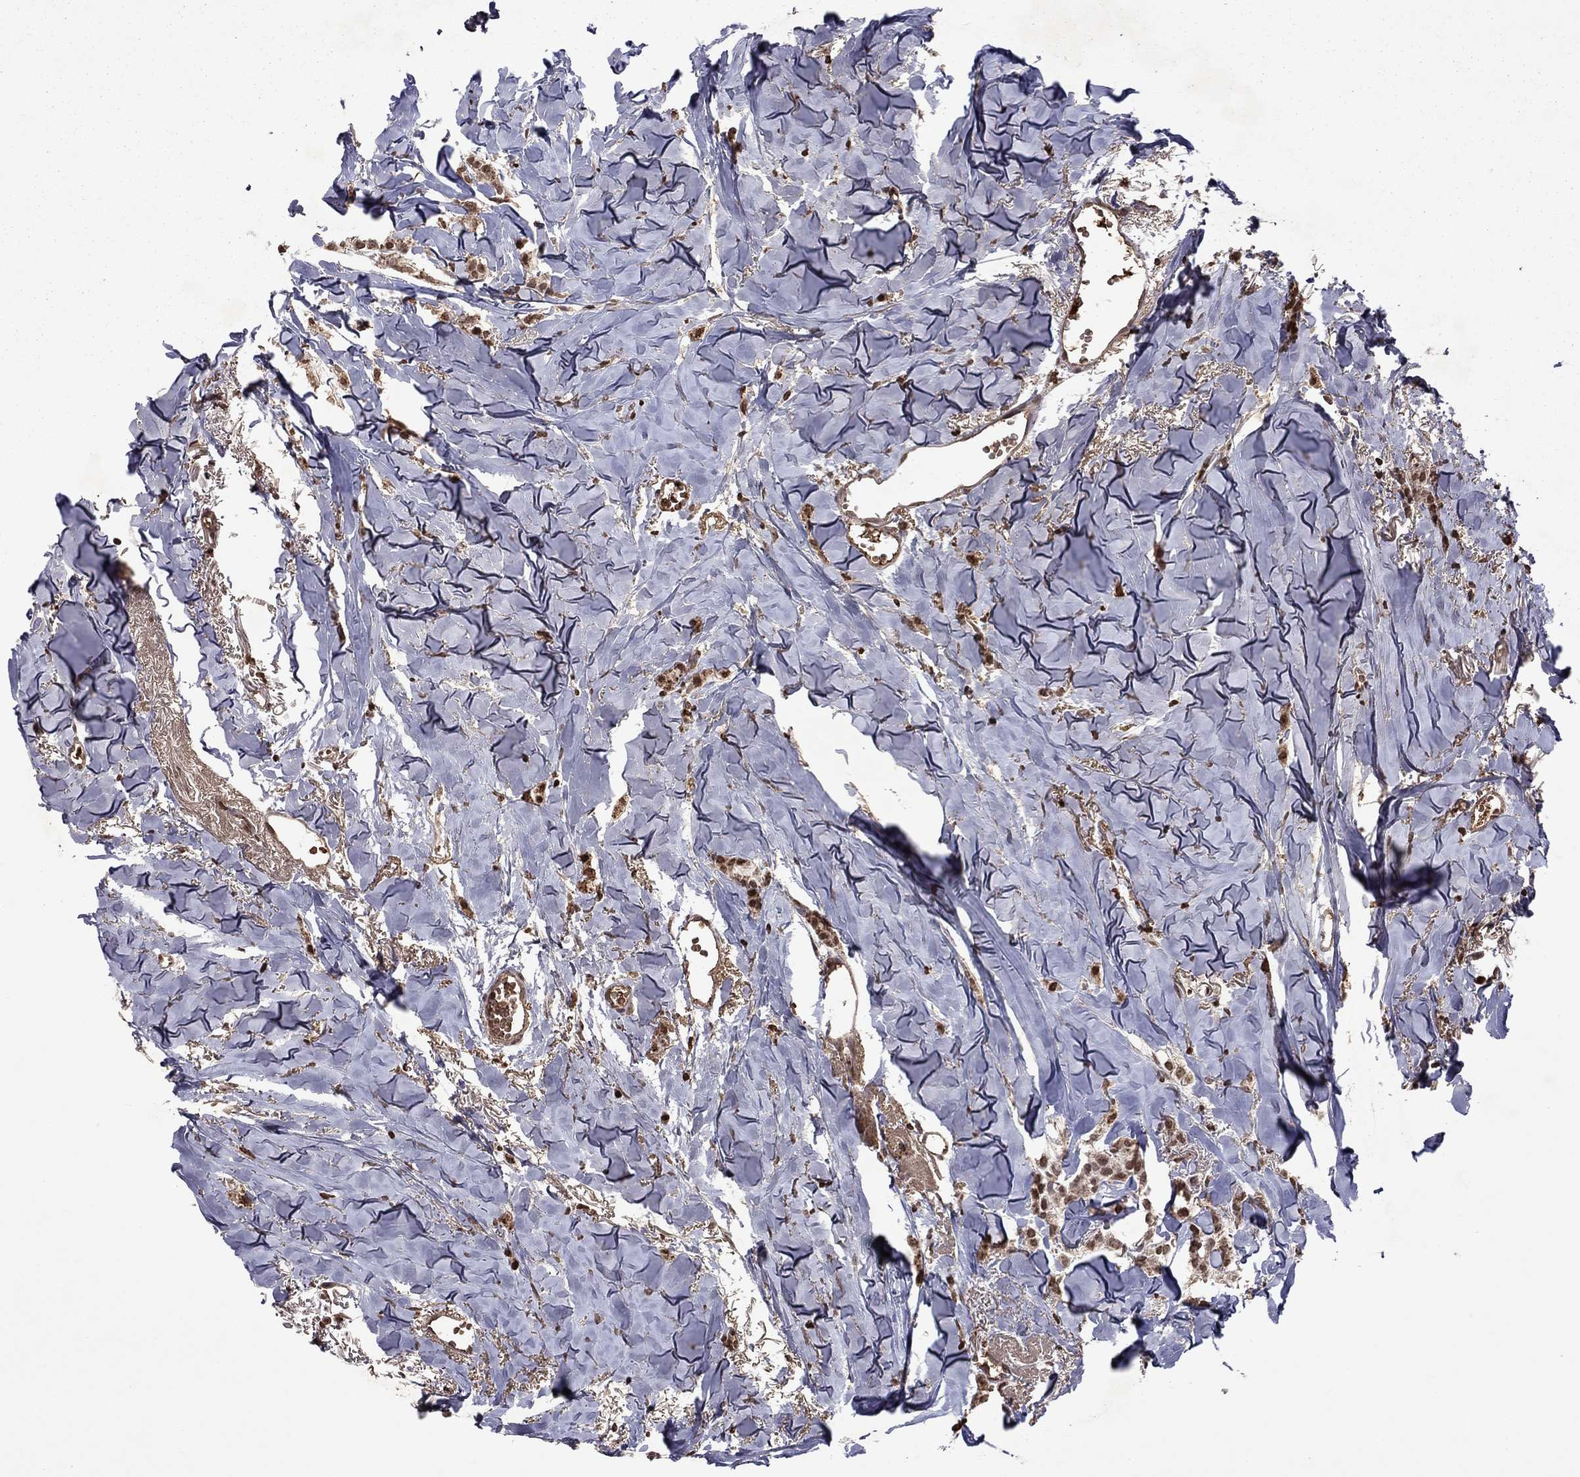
{"staining": {"intensity": "moderate", "quantity": "25%-75%", "location": "cytoplasmic/membranous,nuclear"}, "tissue": "breast cancer", "cell_type": "Tumor cells", "image_type": "cancer", "snomed": [{"axis": "morphology", "description": "Duct carcinoma"}, {"axis": "topography", "description": "Breast"}], "caption": "DAB (3,3'-diaminobenzidine) immunohistochemical staining of infiltrating ductal carcinoma (breast) exhibits moderate cytoplasmic/membranous and nuclear protein expression in about 25%-75% of tumor cells.", "gene": "NLGN1", "patient": {"sex": "female", "age": 85}}